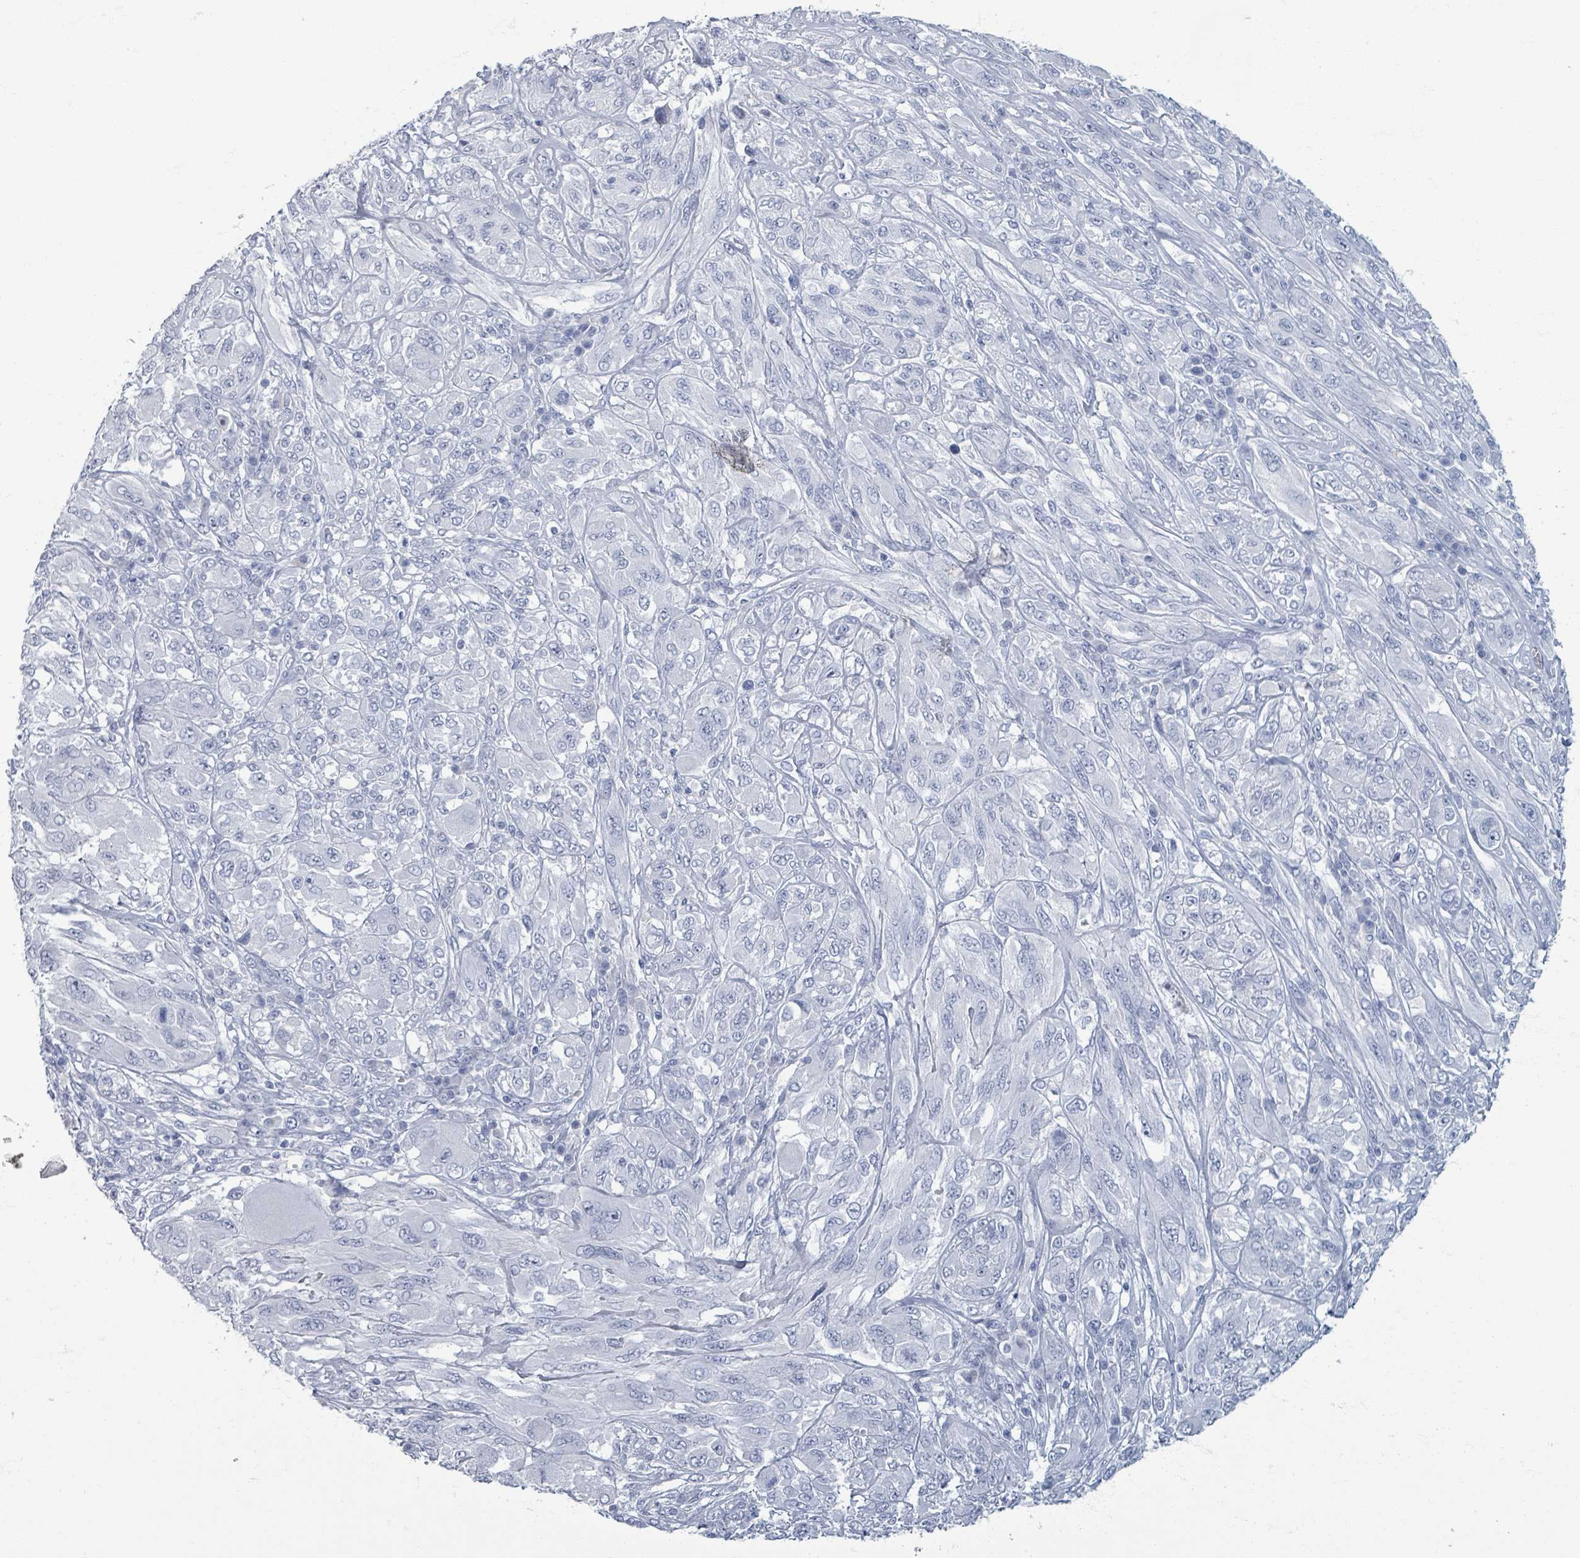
{"staining": {"intensity": "negative", "quantity": "none", "location": "none"}, "tissue": "melanoma", "cell_type": "Tumor cells", "image_type": "cancer", "snomed": [{"axis": "morphology", "description": "Malignant melanoma, NOS"}, {"axis": "topography", "description": "Skin"}], "caption": "There is no significant expression in tumor cells of malignant melanoma.", "gene": "TAS2R1", "patient": {"sex": "female", "age": 91}}